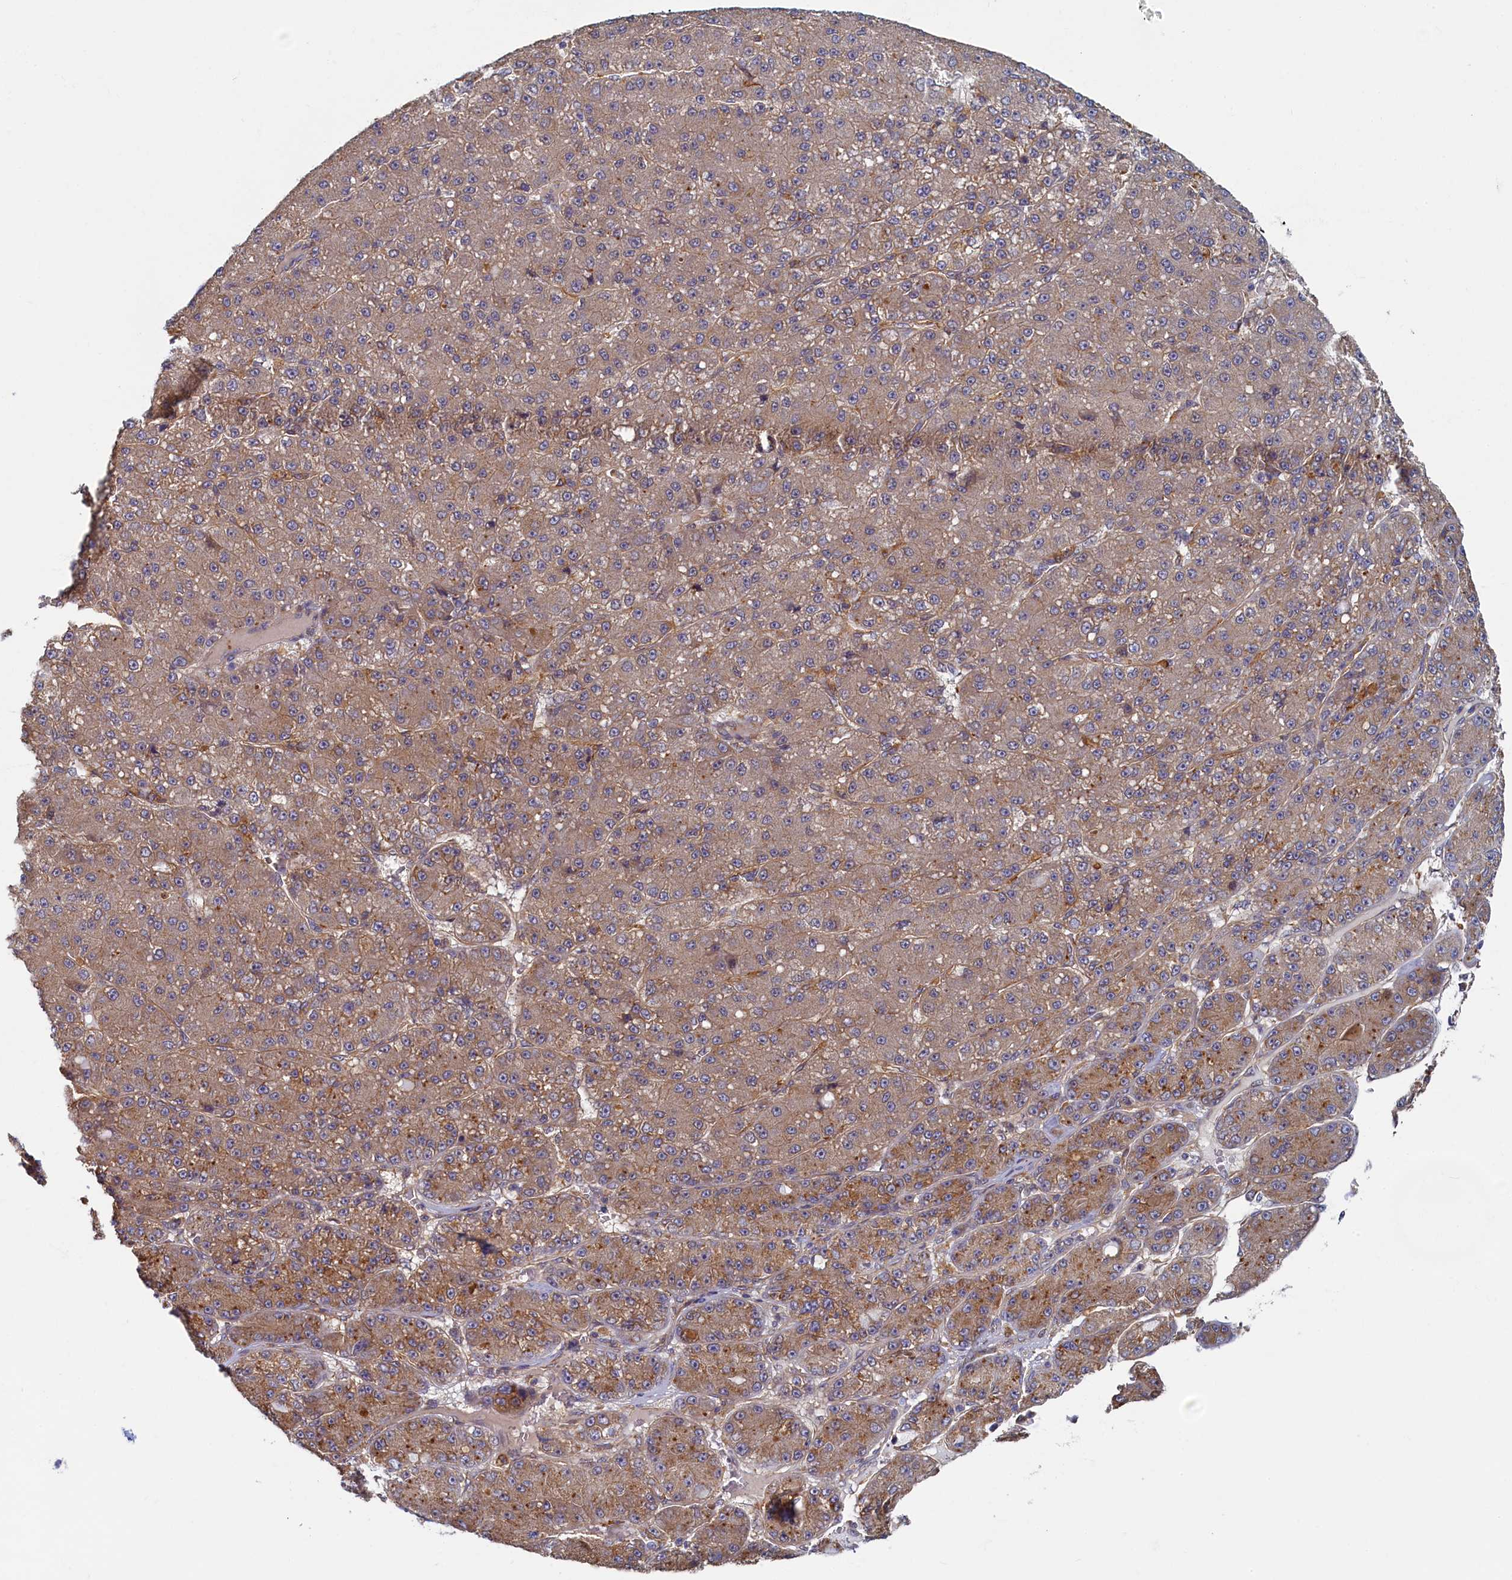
{"staining": {"intensity": "moderate", "quantity": "25%-75%", "location": "cytoplasmic/membranous"}, "tissue": "liver cancer", "cell_type": "Tumor cells", "image_type": "cancer", "snomed": [{"axis": "morphology", "description": "Carcinoma, Hepatocellular, NOS"}, {"axis": "topography", "description": "Liver"}], "caption": "Liver cancer (hepatocellular carcinoma) stained for a protein (brown) reveals moderate cytoplasmic/membranous positive expression in approximately 25%-75% of tumor cells.", "gene": "STX12", "patient": {"sex": "male", "age": 67}}